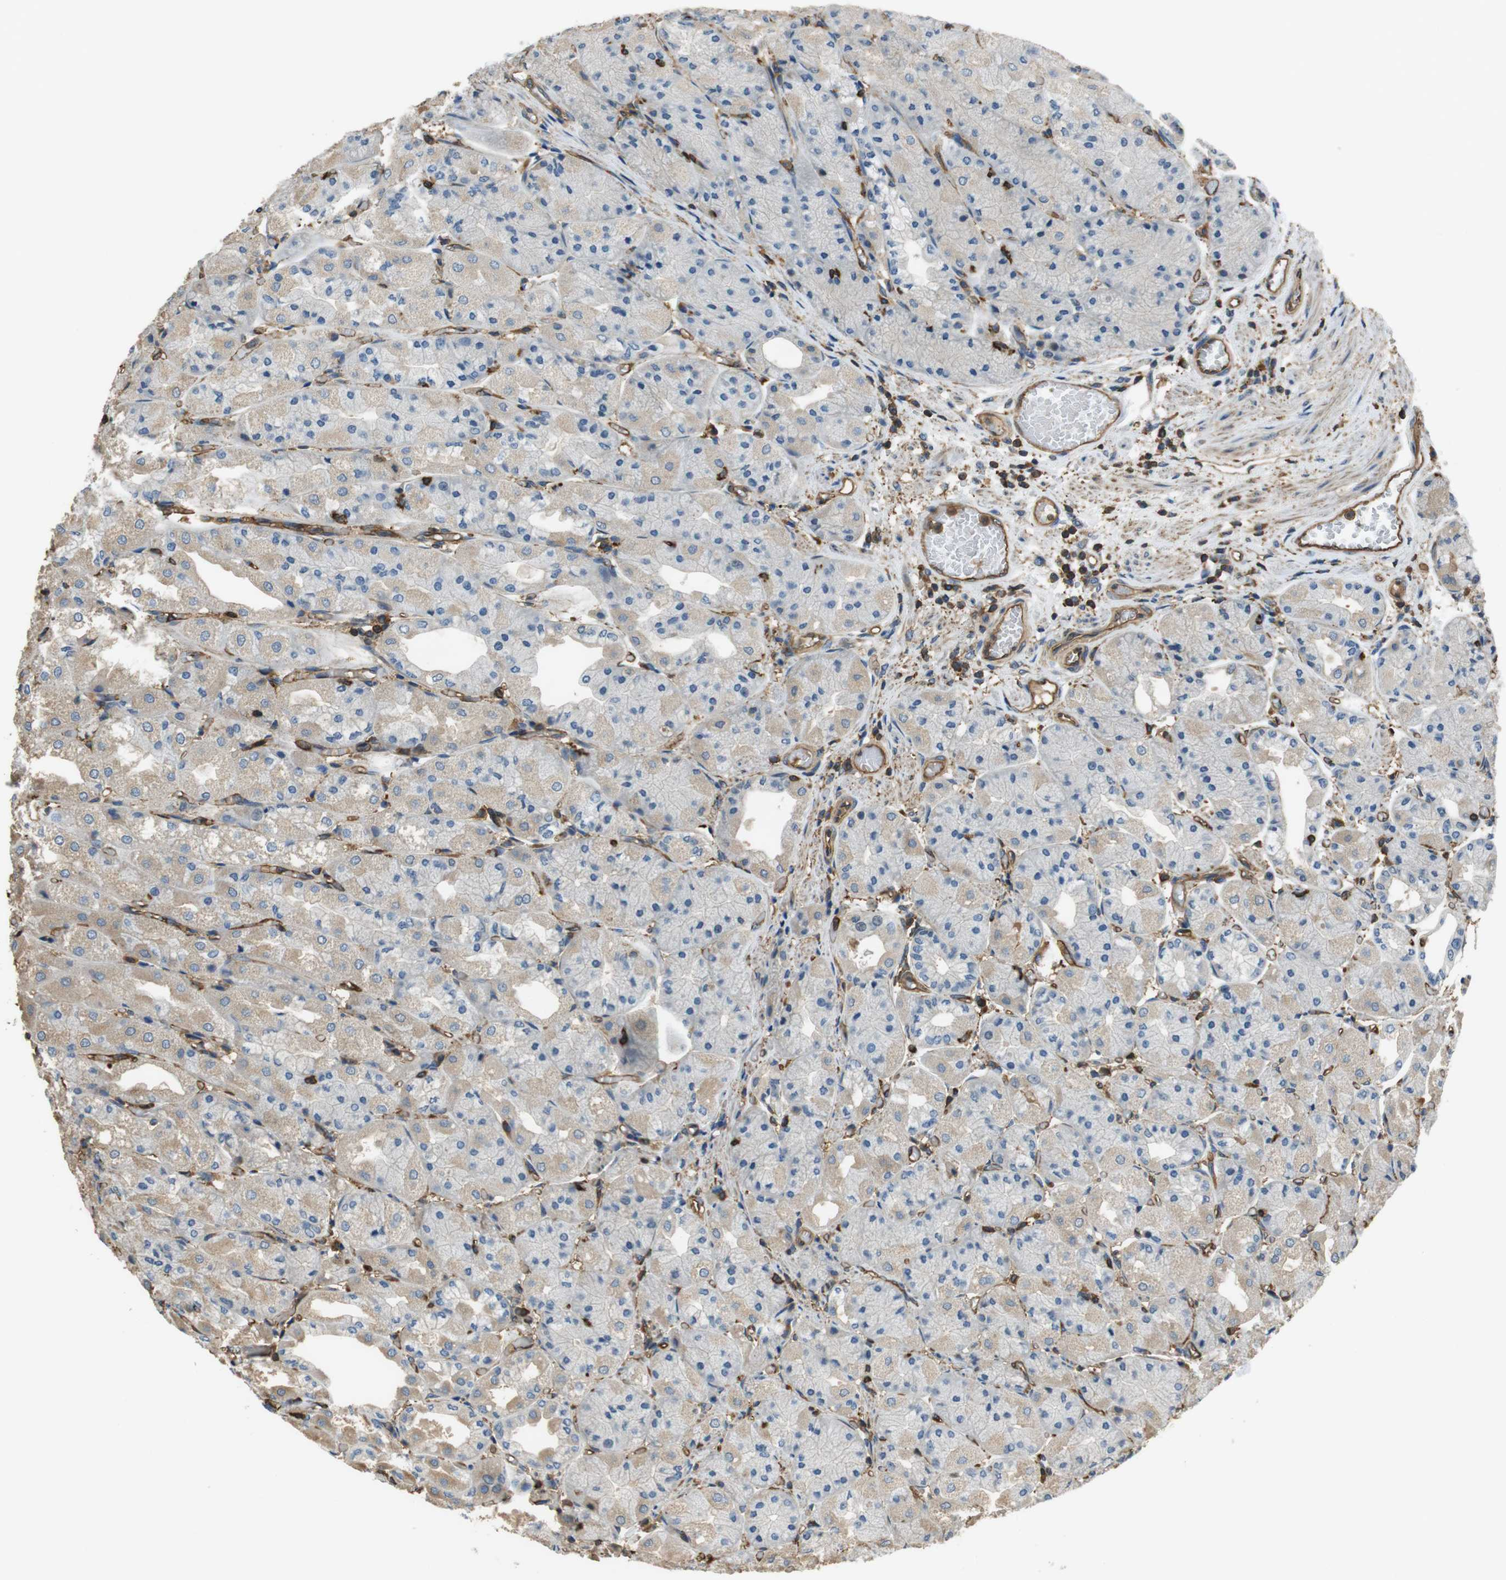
{"staining": {"intensity": "weak", "quantity": "<25%", "location": "cytoplasmic/membranous"}, "tissue": "stomach", "cell_type": "Glandular cells", "image_type": "normal", "snomed": [{"axis": "morphology", "description": "Normal tissue, NOS"}, {"axis": "topography", "description": "Stomach, upper"}], "caption": "An immunohistochemistry image of benign stomach is shown. There is no staining in glandular cells of stomach. (DAB (3,3'-diaminobenzidine) IHC visualized using brightfield microscopy, high magnification).", "gene": "FCAR", "patient": {"sex": "male", "age": 72}}